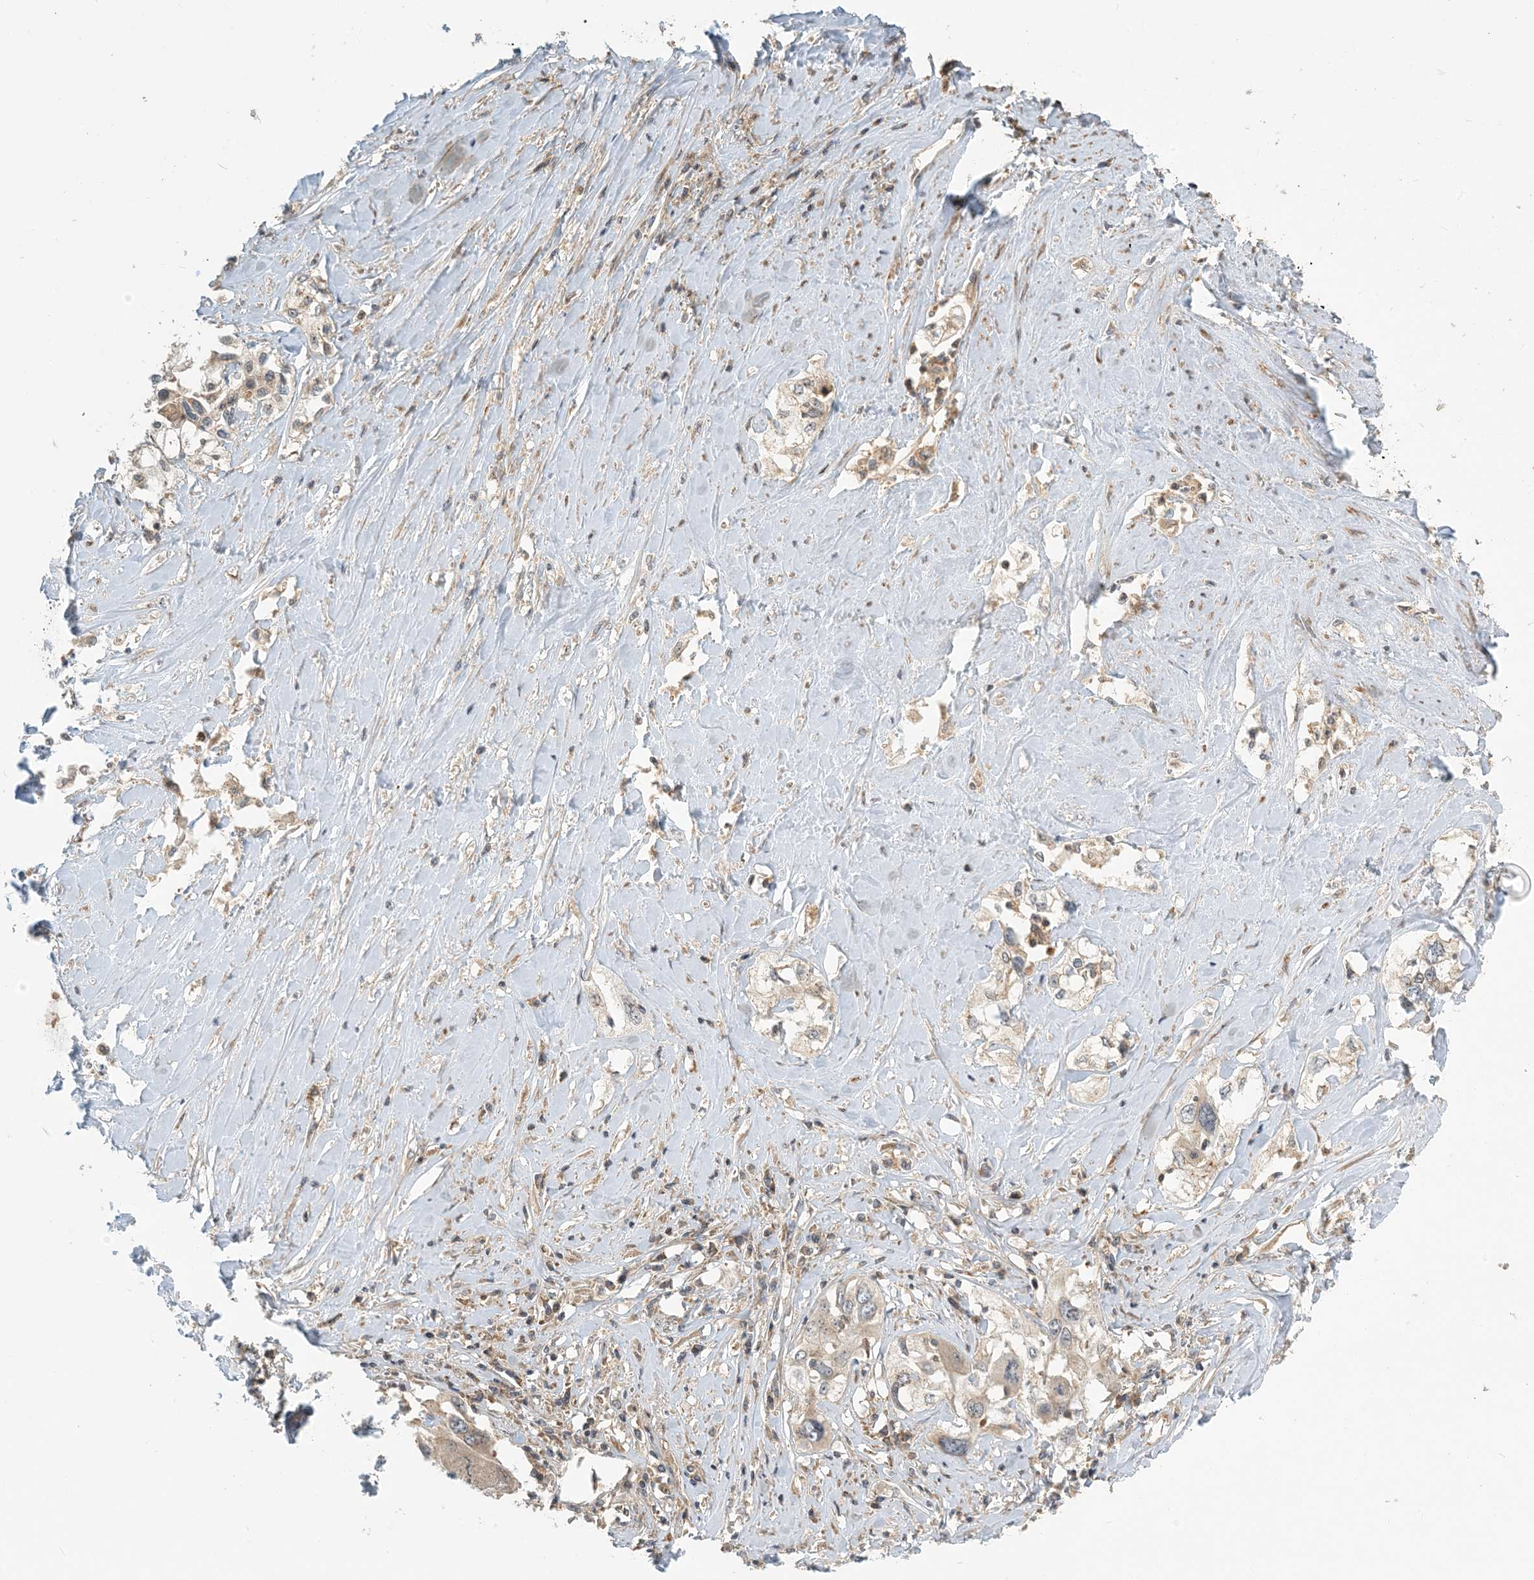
{"staining": {"intensity": "weak", "quantity": "<25%", "location": "cytoplasmic/membranous"}, "tissue": "cervical cancer", "cell_type": "Tumor cells", "image_type": "cancer", "snomed": [{"axis": "morphology", "description": "Squamous cell carcinoma, NOS"}, {"axis": "topography", "description": "Cervix"}], "caption": "High power microscopy micrograph of an immunohistochemistry histopathology image of cervical squamous cell carcinoma, revealing no significant positivity in tumor cells.", "gene": "COLEC11", "patient": {"sex": "female", "age": 31}}